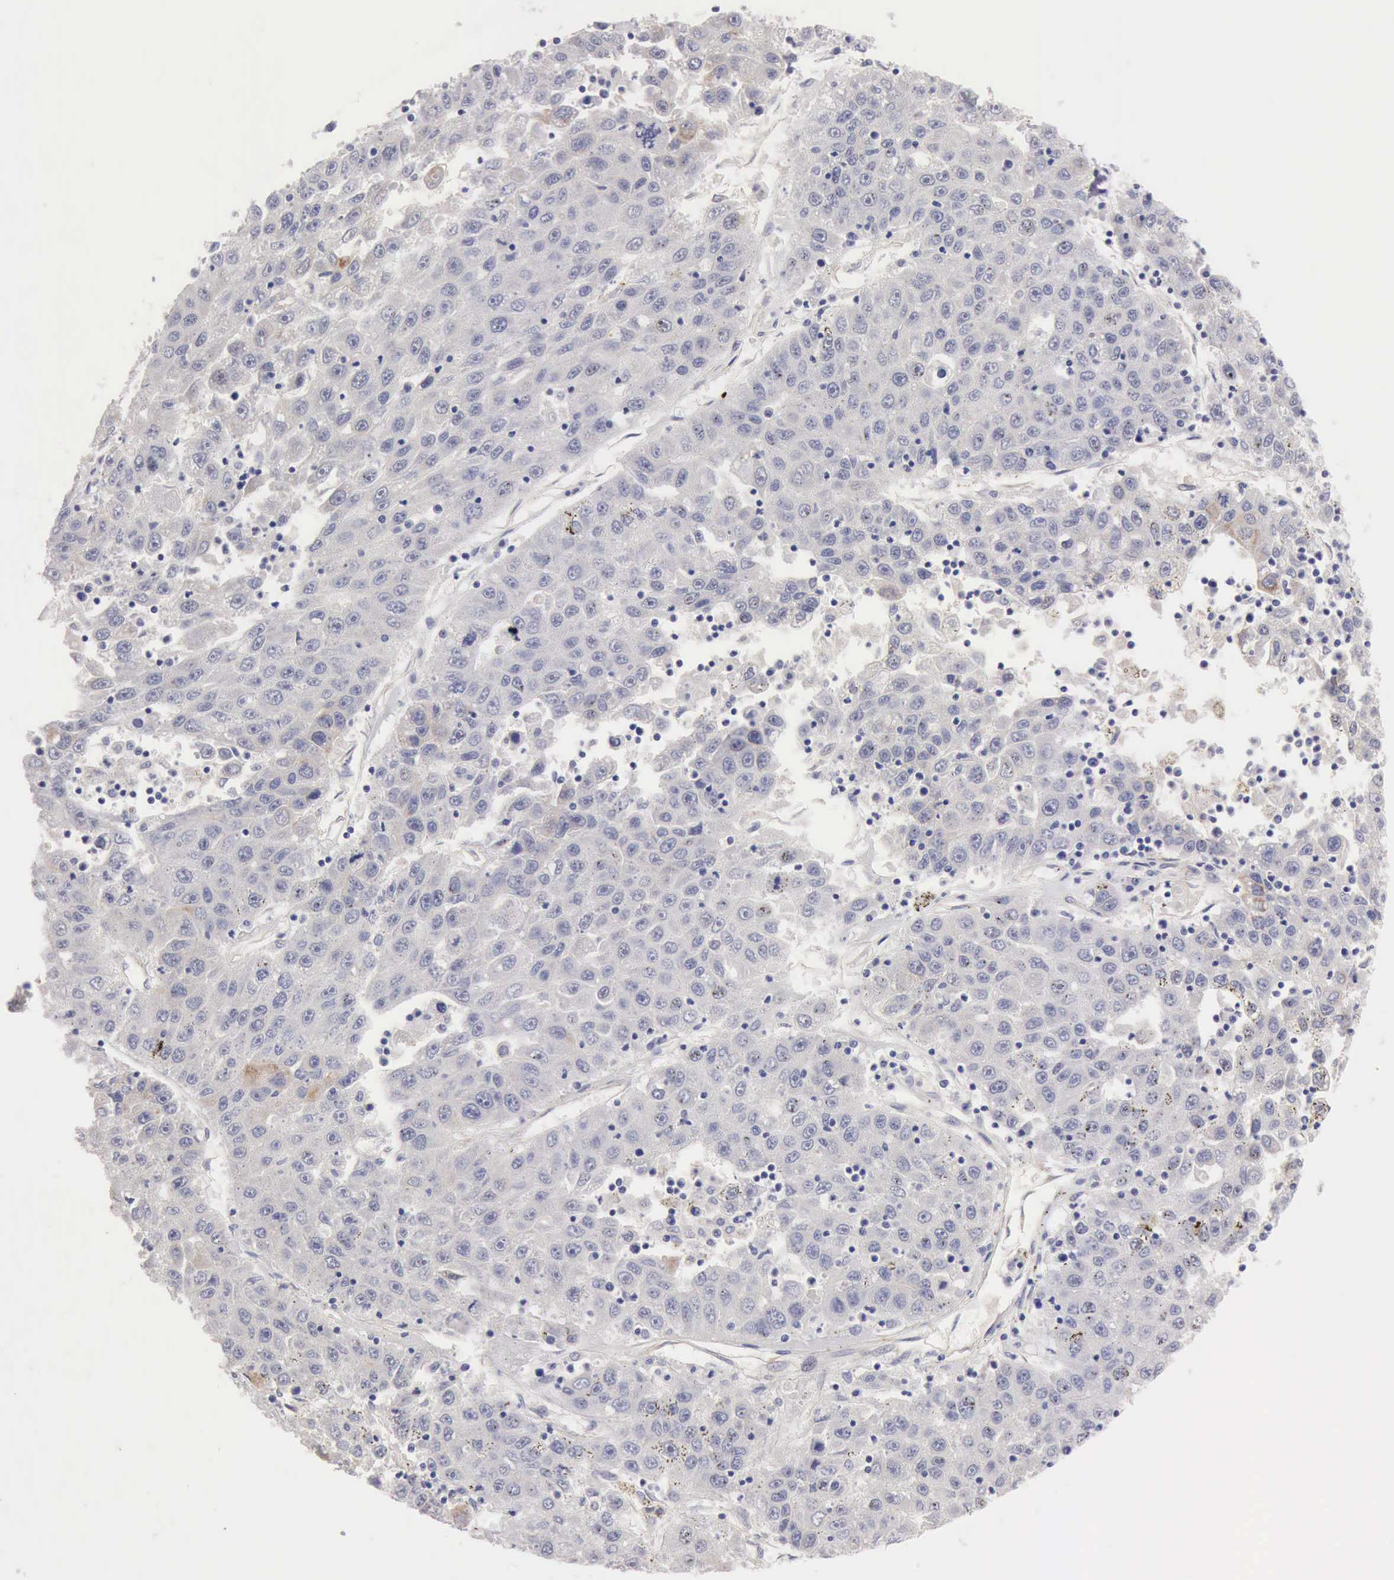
{"staining": {"intensity": "negative", "quantity": "none", "location": "none"}, "tissue": "liver cancer", "cell_type": "Tumor cells", "image_type": "cancer", "snomed": [{"axis": "morphology", "description": "Carcinoma, Hepatocellular, NOS"}, {"axis": "topography", "description": "Liver"}], "caption": "The immunohistochemistry photomicrograph has no significant expression in tumor cells of hepatocellular carcinoma (liver) tissue.", "gene": "APP", "patient": {"sex": "male", "age": 49}}